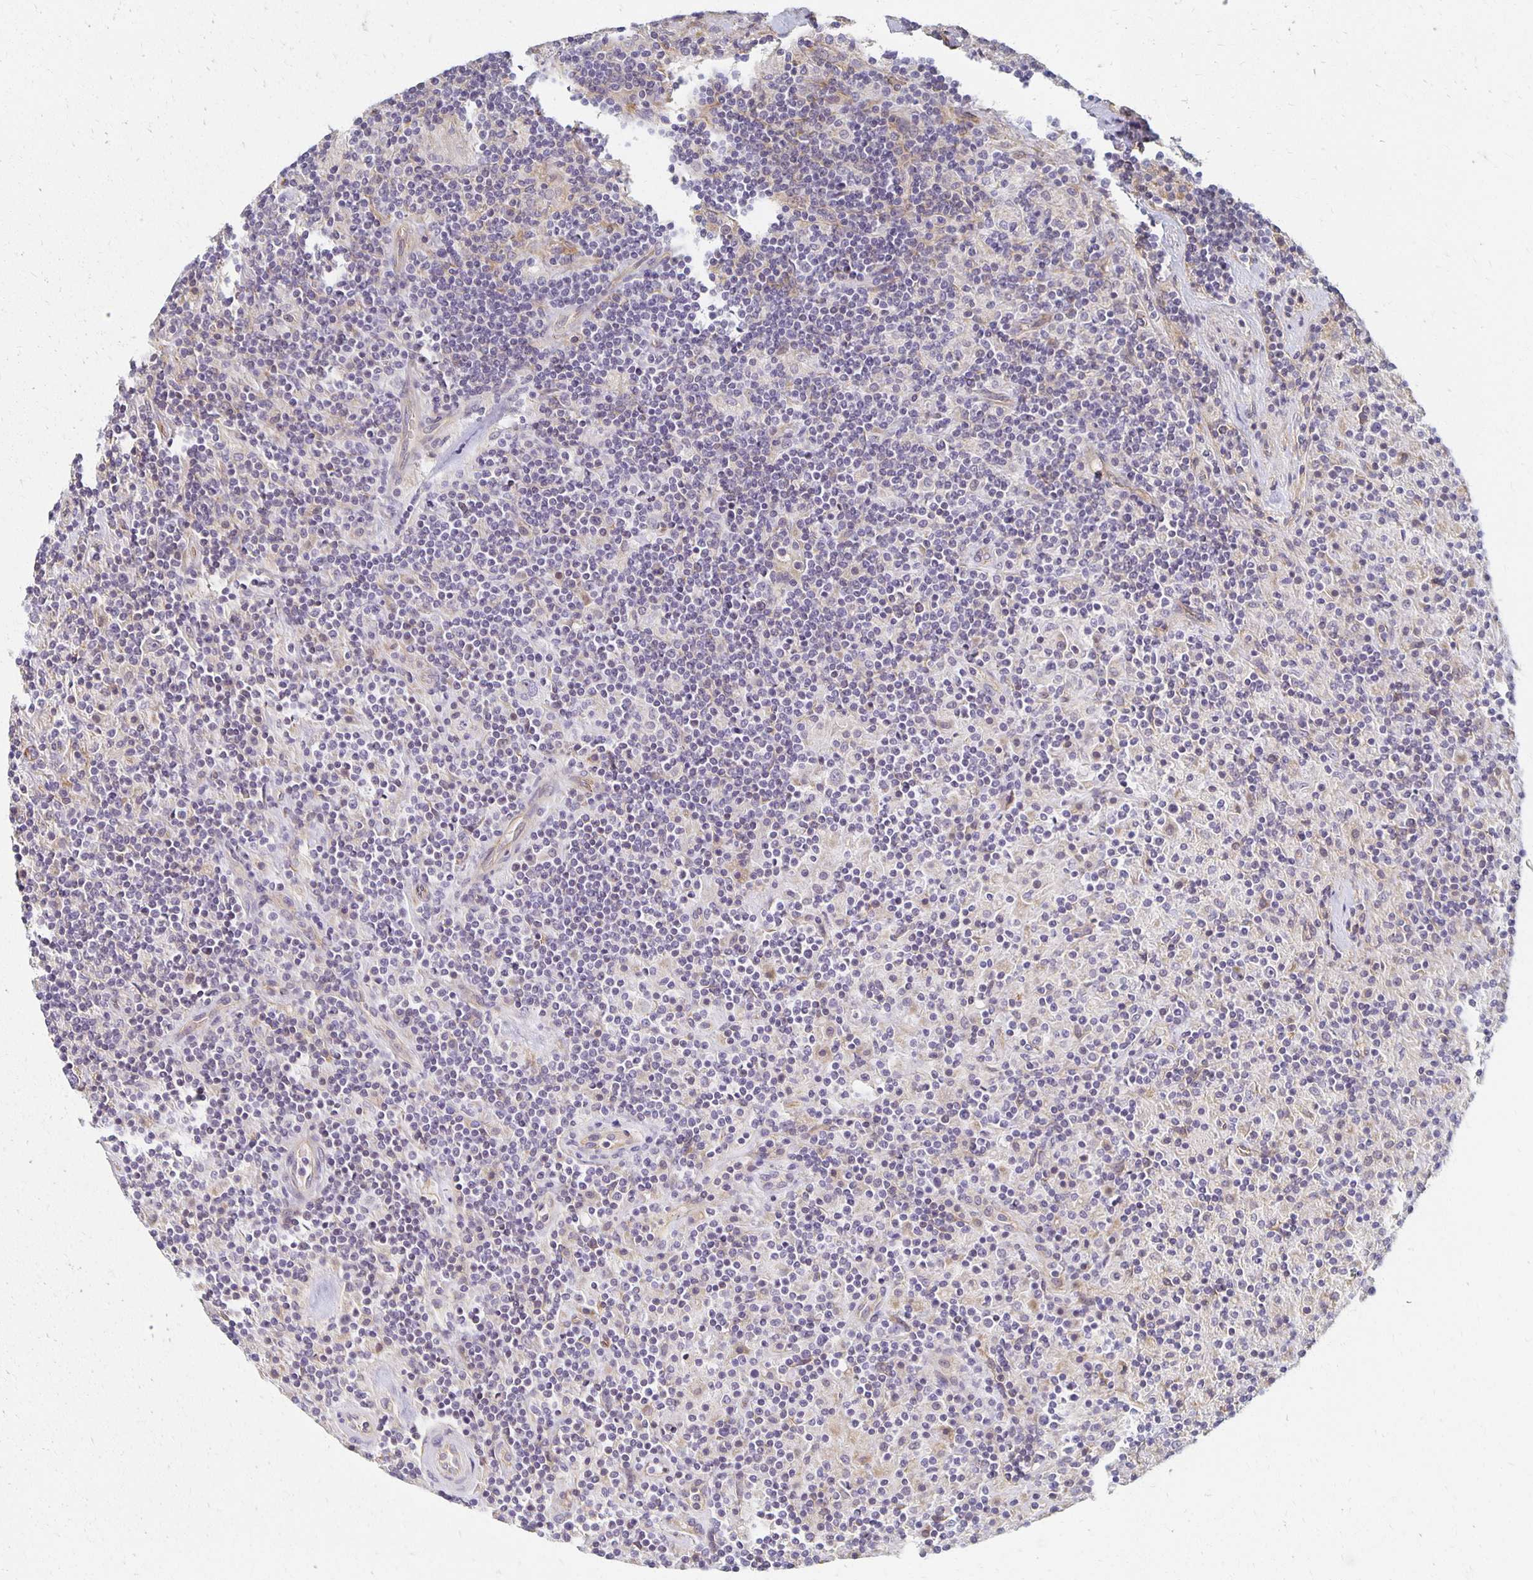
{"staining": {"intensity": "negative", "quantity": "none", "location": "none"}, "tissue": "lymphoma", "cell_type": "Tumor cells", "image_type": "cancer", "snomed": [{"axis": "morphology", "description": "Hodgkin's disease, NOS"}, {"axis": "topography", "description": "Lymph node"}], "caption": "This is an immunohistochemistry micrograph of Hodgkin's disease. There is no positivity in tumor cells.", "gene": "SORL1", "patient": {"sex": "male", "age": 70}}